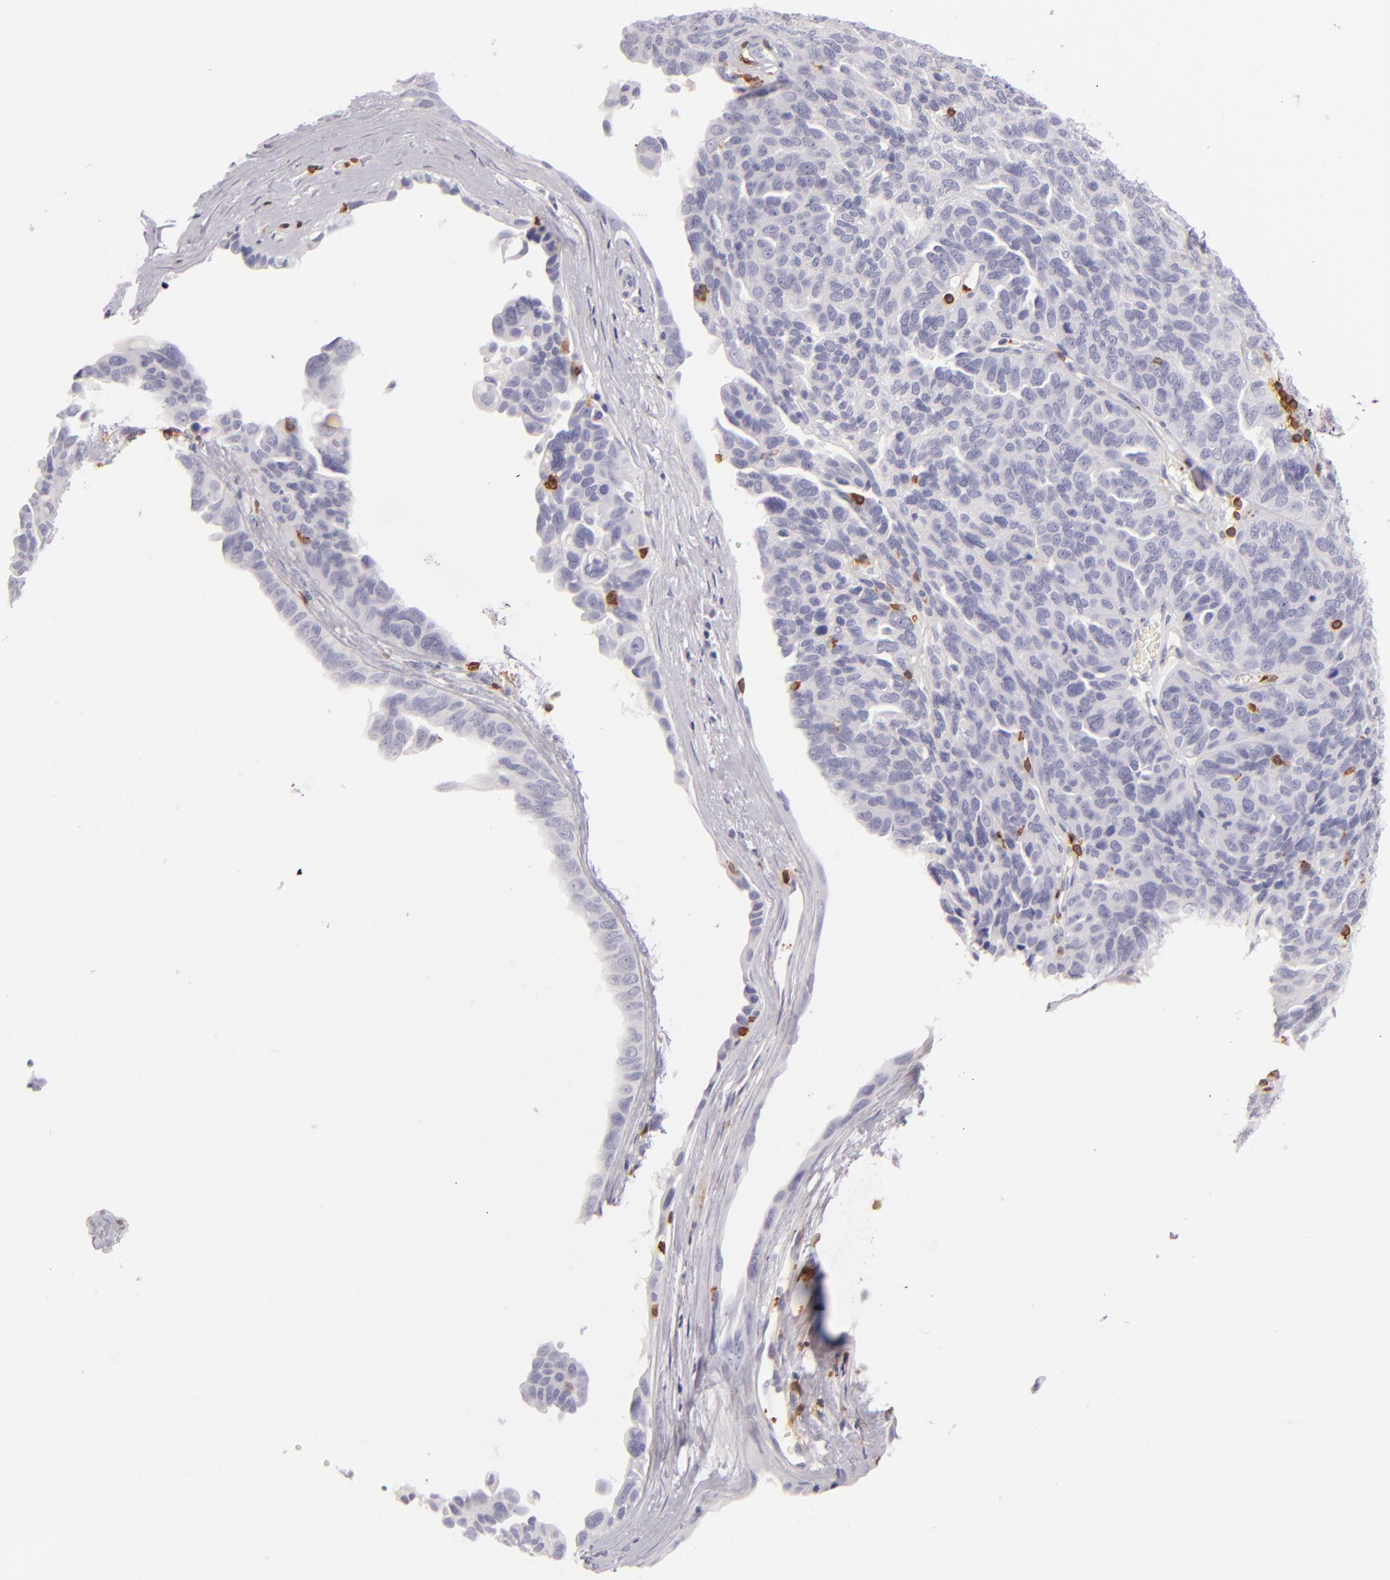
{"staining": {"intensity": "negative", "quantity": "none", "location": "none"}, "tissue": "ovarian cancer", "cell_type": "Tumor cells", "image_type": "cancer", "snomed": [{"axis": "morphology", "description": "Cystadenocarcinoma, serous, NOS"}, {"axis": "topography", "description": "Ovary"}], "caption": "The micrograph shows no significant expression in tumor cells of ovarian serous cystadenocarcinoma.", "gene": "LAT", "patient": {"sex": "female", "age": 64}}